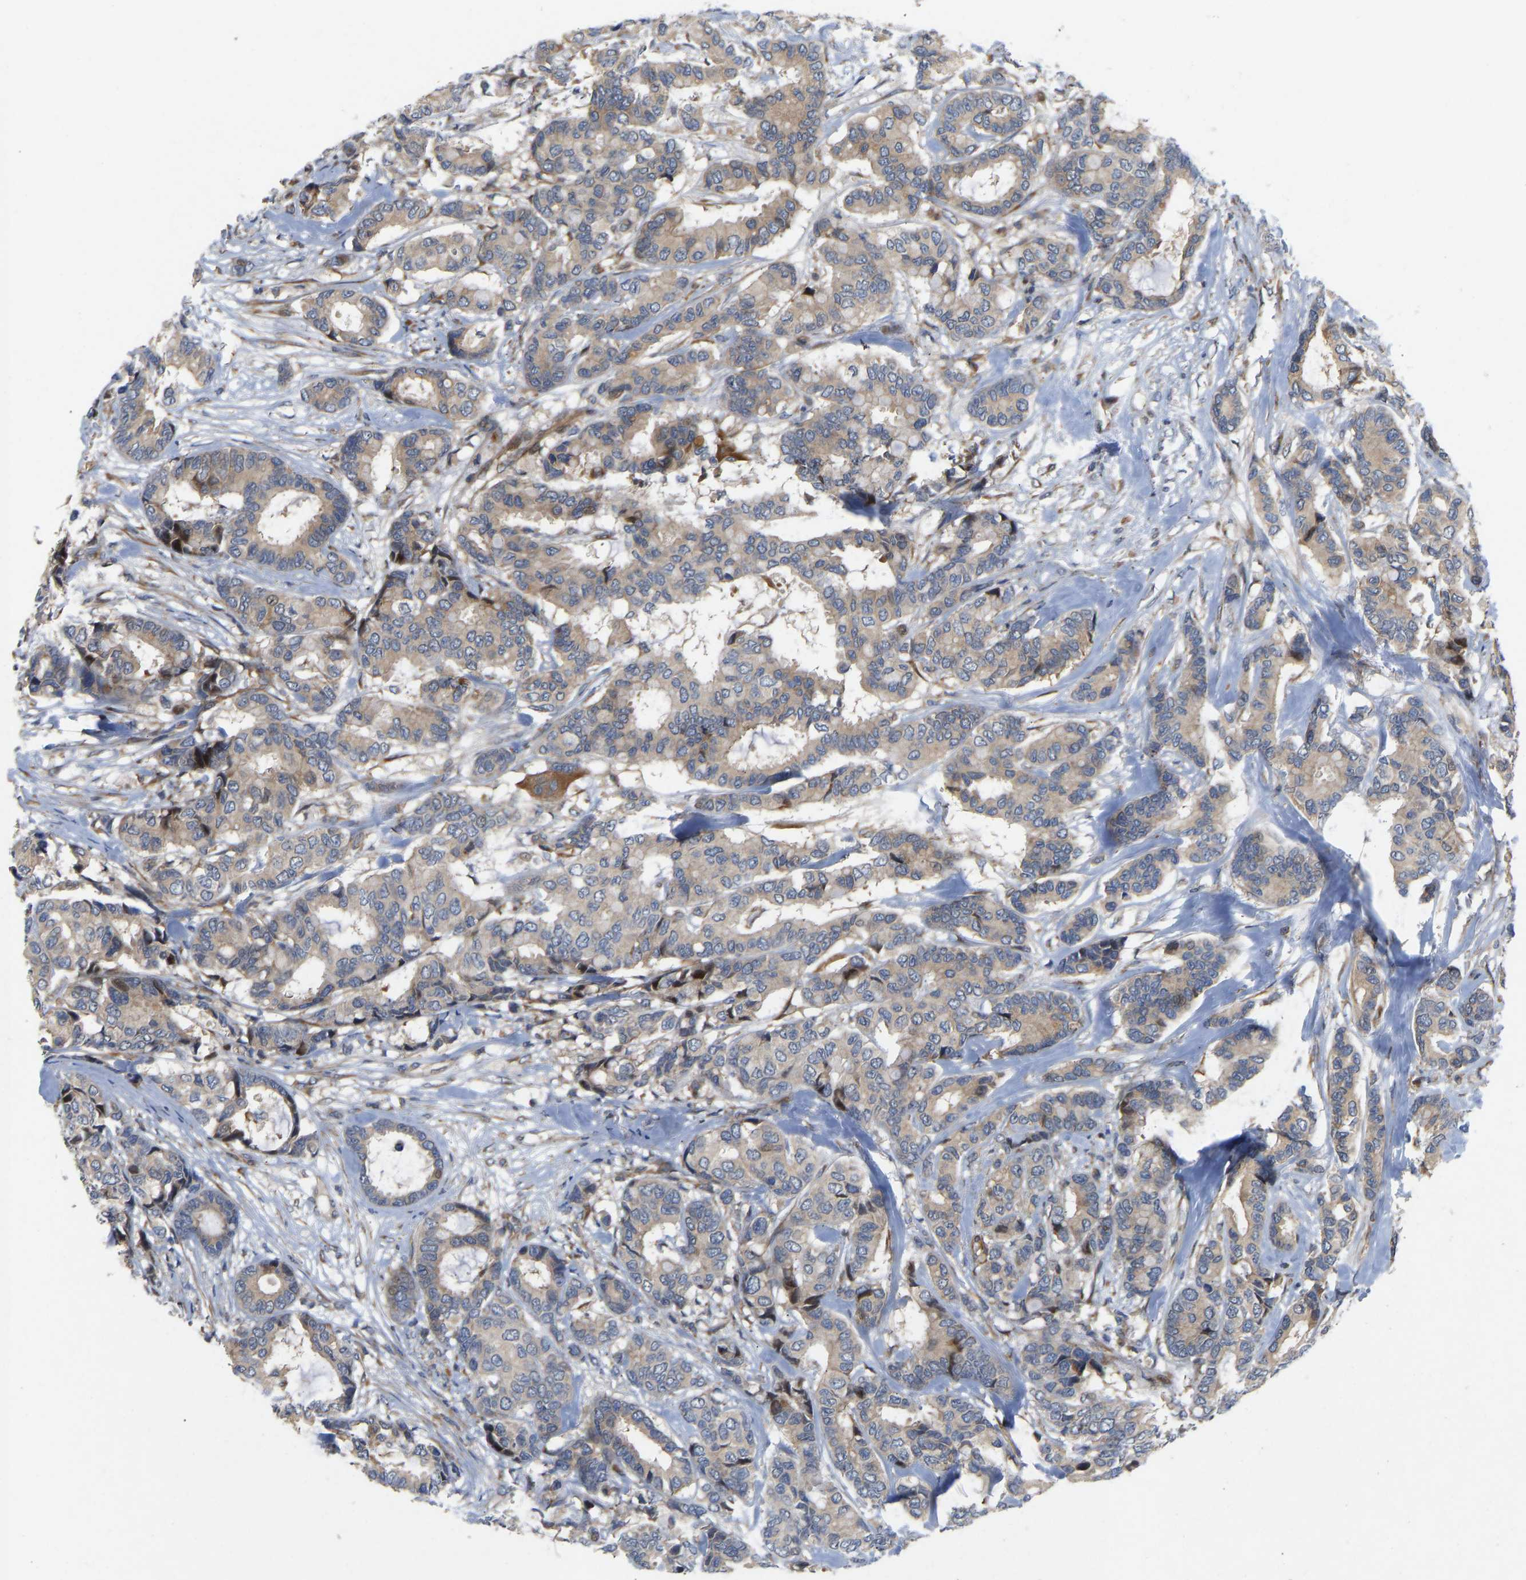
{"staining": {"intensity": "weak", "quantity": ">75%", "location": "cytoplasmic/membranous"}, "tissue": "breast cancer", "cell_type": "Tumor cells", "image_type": "cancer", "snomed": [{"axis": "morphology", "description": "Duct carcinoma"}, {"axis": "topography", "description": "Breast"}], "caption": "Immunohistochemistry (DAB) staining of human breast infiltrating ductal carcinoma displays weak cytoplasmic/membranous protein staining in approximately >75% of tumor cells. (Stains: DAB in brown, nuclei in blue, Microscopy: brightfield microscopy at high magnification).", "gene": "TMEM38B", "patient": {"sex": "female", "age": 87}}